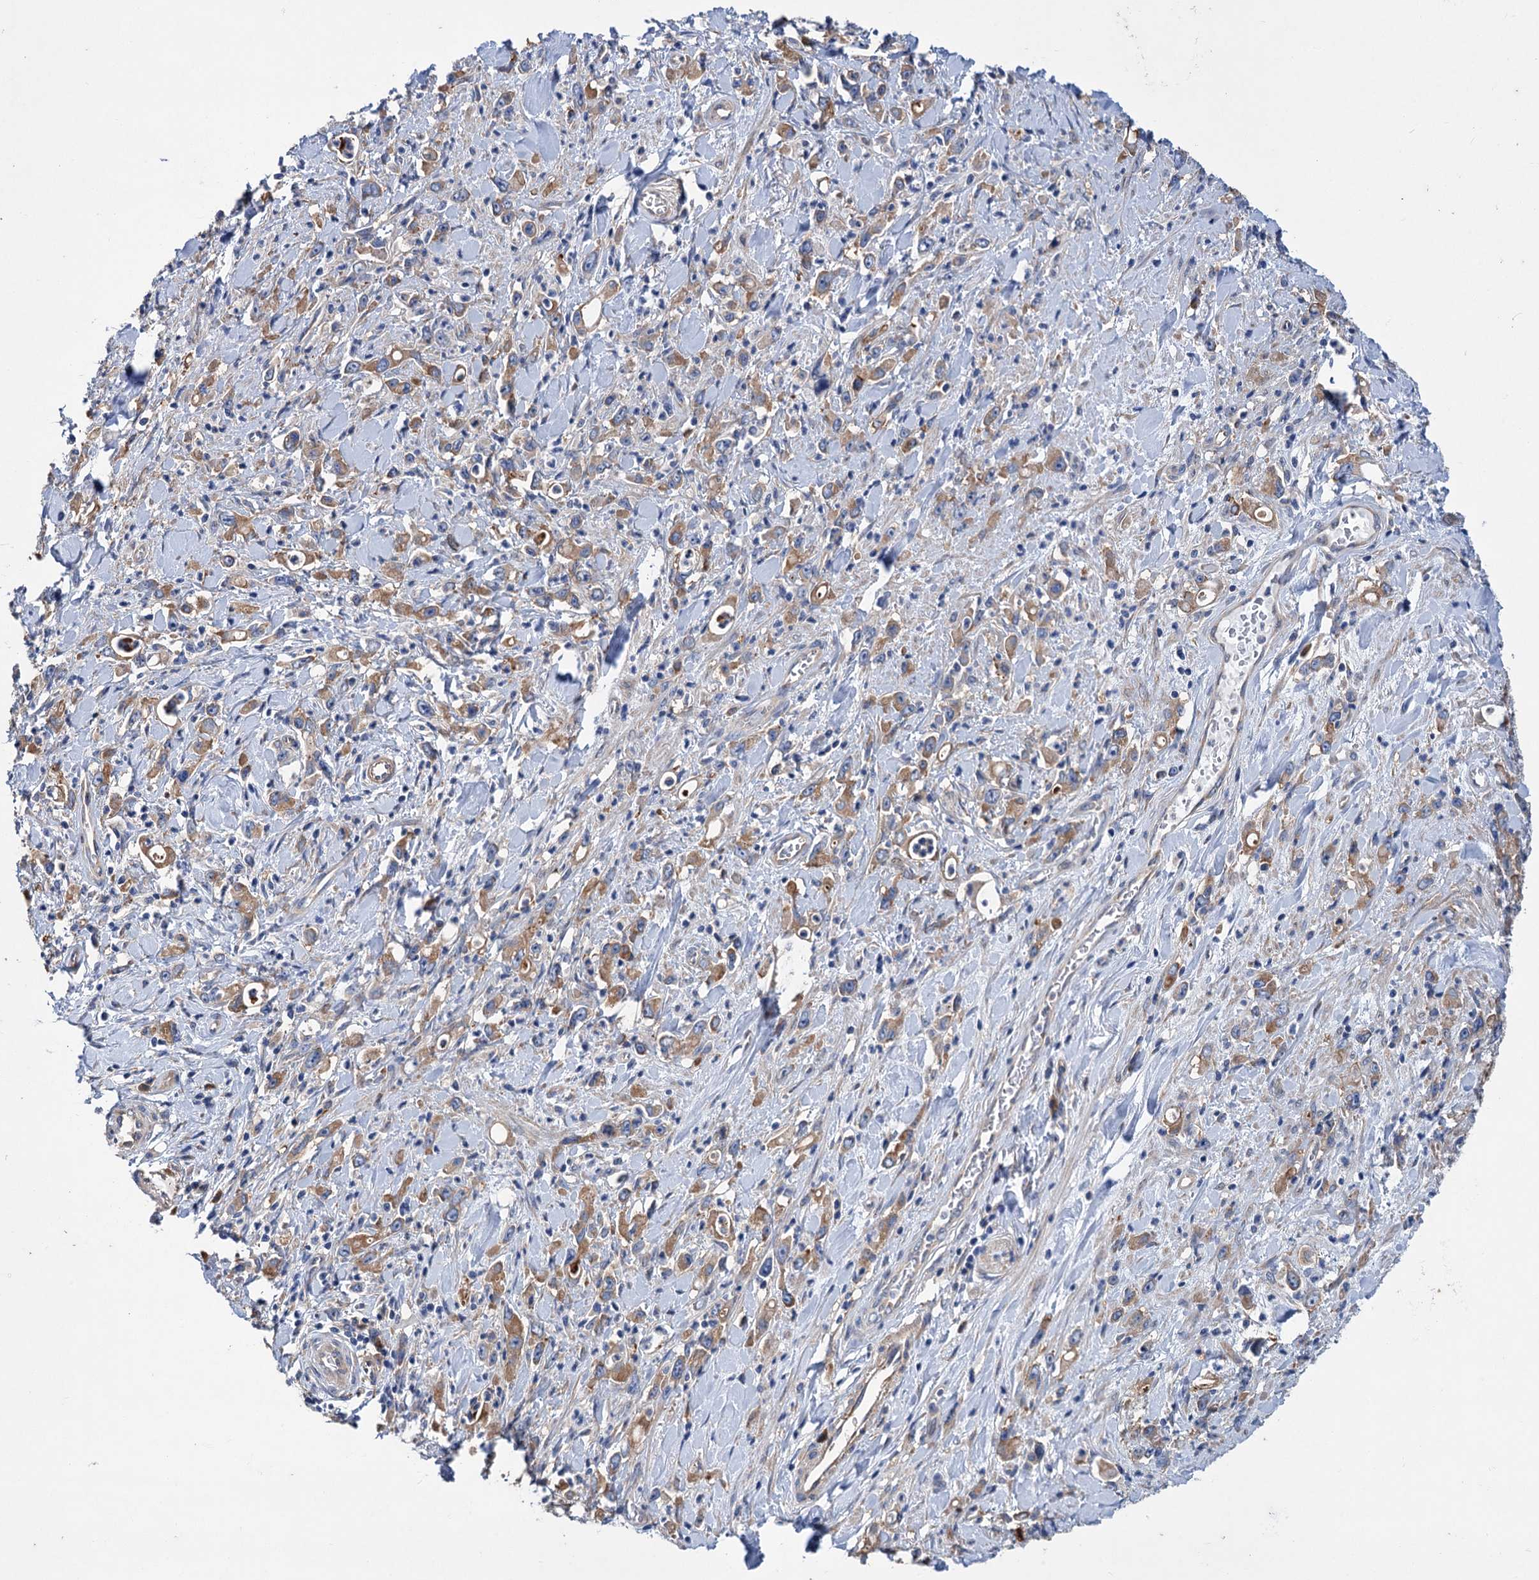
{"staining": {"intensity": "moderate", "quantity": ">75%", "location": "cytoplasmic/membranous"}, "tissue": "stomach cancer", "cell_type": "Tumor cells", "image_type": "cancer", "snomed": [{"axis": "morphology", "description": "Adenocarcinoma, NOS"}, {"axis": "topography", "description": "Stomach, lower"}], "caption": "Immunohistochemical staining of stomach cancer (adenocarcinoma) demonstrates moderate cytoplasmic/membranous protein staining in approximately >75% of tumor cells.", "gene": "TRIM55", "patient": {"sex": "female", "age": 43}}